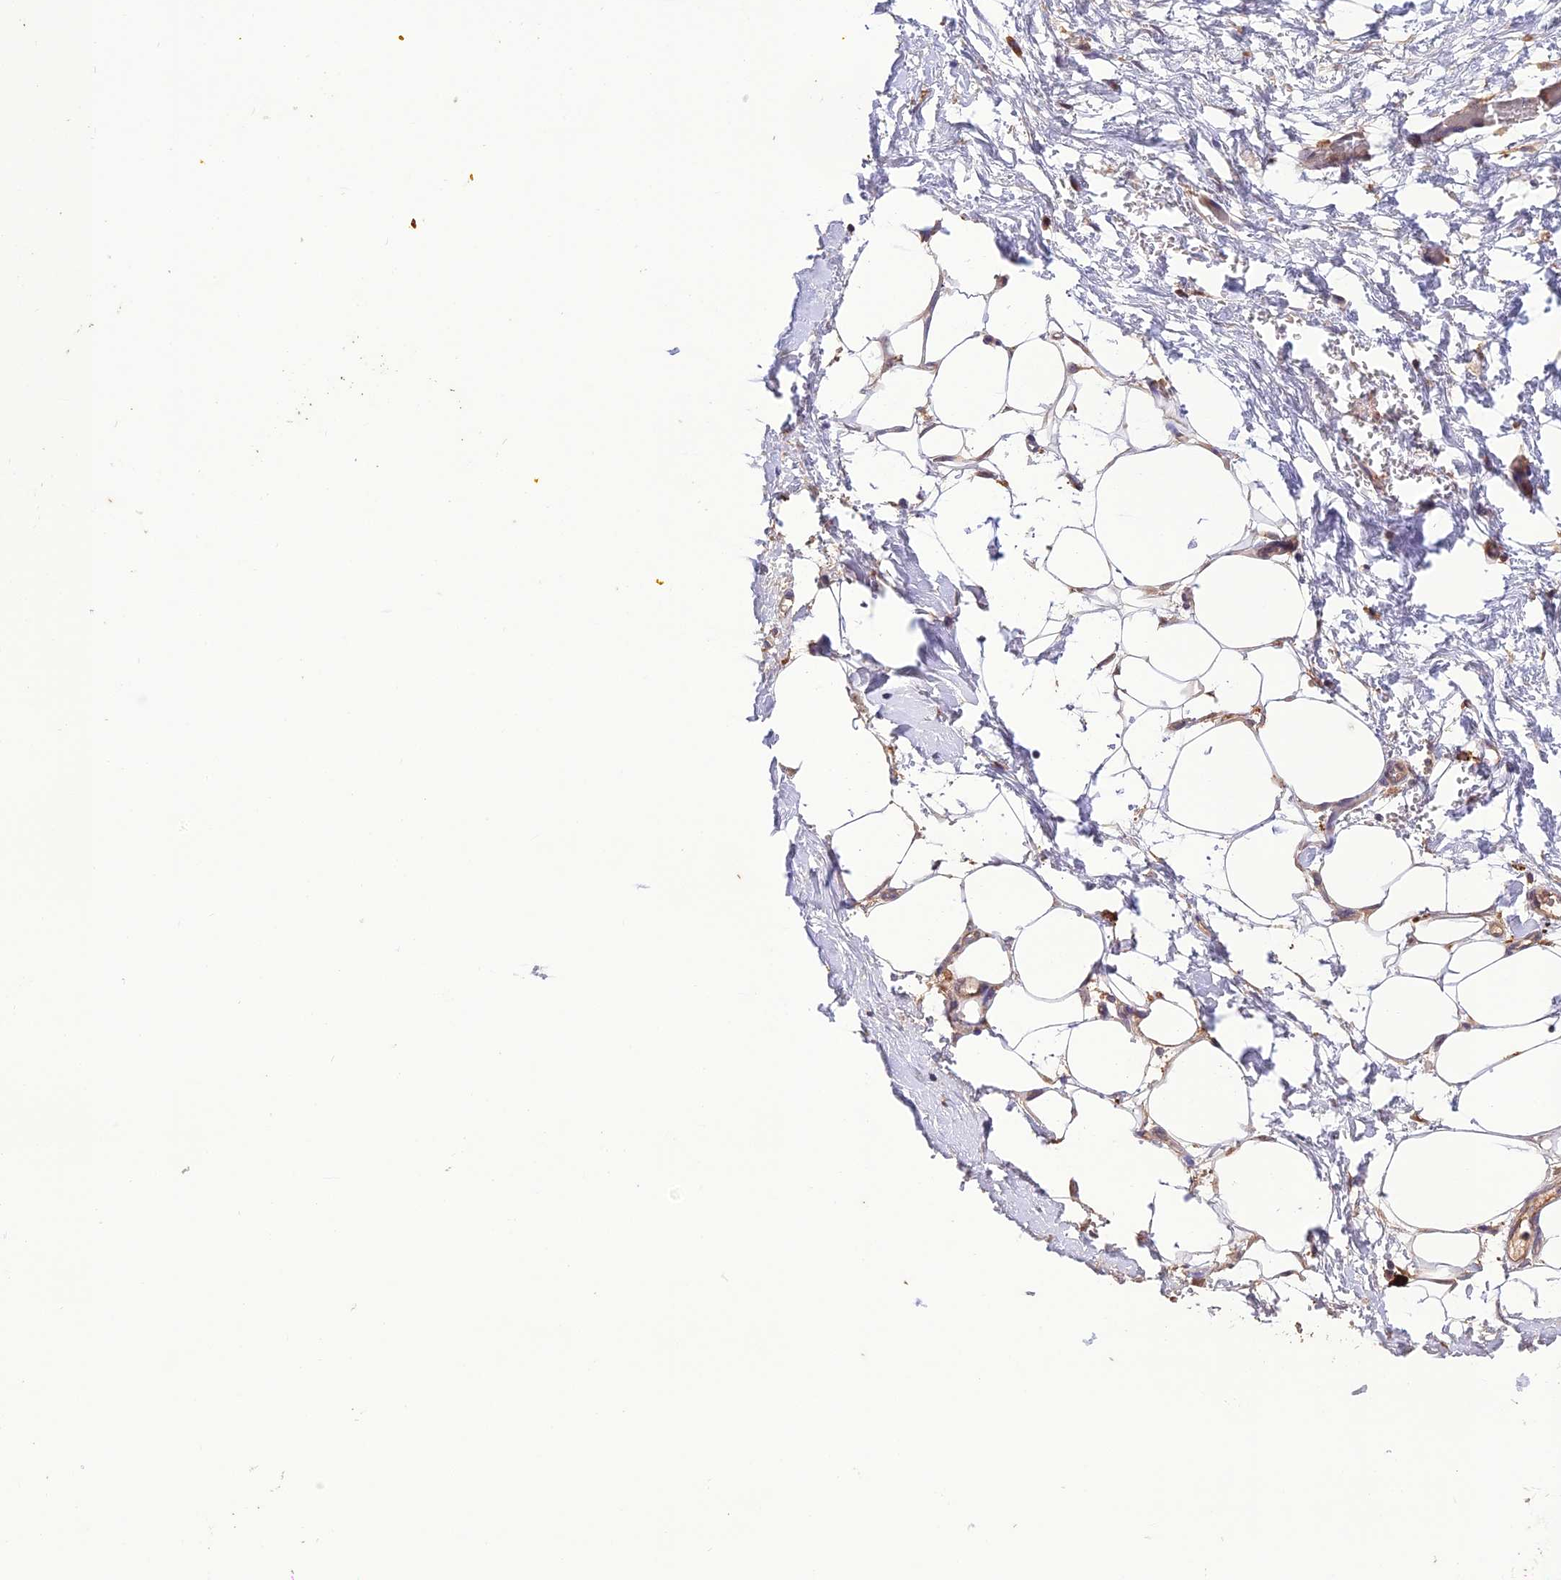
{"staining": {"intensity": "weak", "quantity": "25%-75%", "location": "cytoplasmic/membranous"}, "tissue": "adipose tissue", "cell_type": "Adipocytes", "image_type": "normal", "snomed": [{"axis": "morphology", "description": "Normal tissue, NOS"}, {"axis": "morphology", "description": "Adenocarcinoma, NOS"}, {"axis": "topography", "description": "Pancreas"}, {"axis": "topography", "description": "Peripheral nerve tissue"}], "caption": "Unremarkable adipose tissue was stained to show a protein in brown. There is low levels of weak cytoplasmic/membranous staining in about 25%-75% of adipocytes. (Brightfield microscopy of DAB IHC at high magnification).", "gene": "MIOS", "patient": {"sex": "male", "age": 59}}